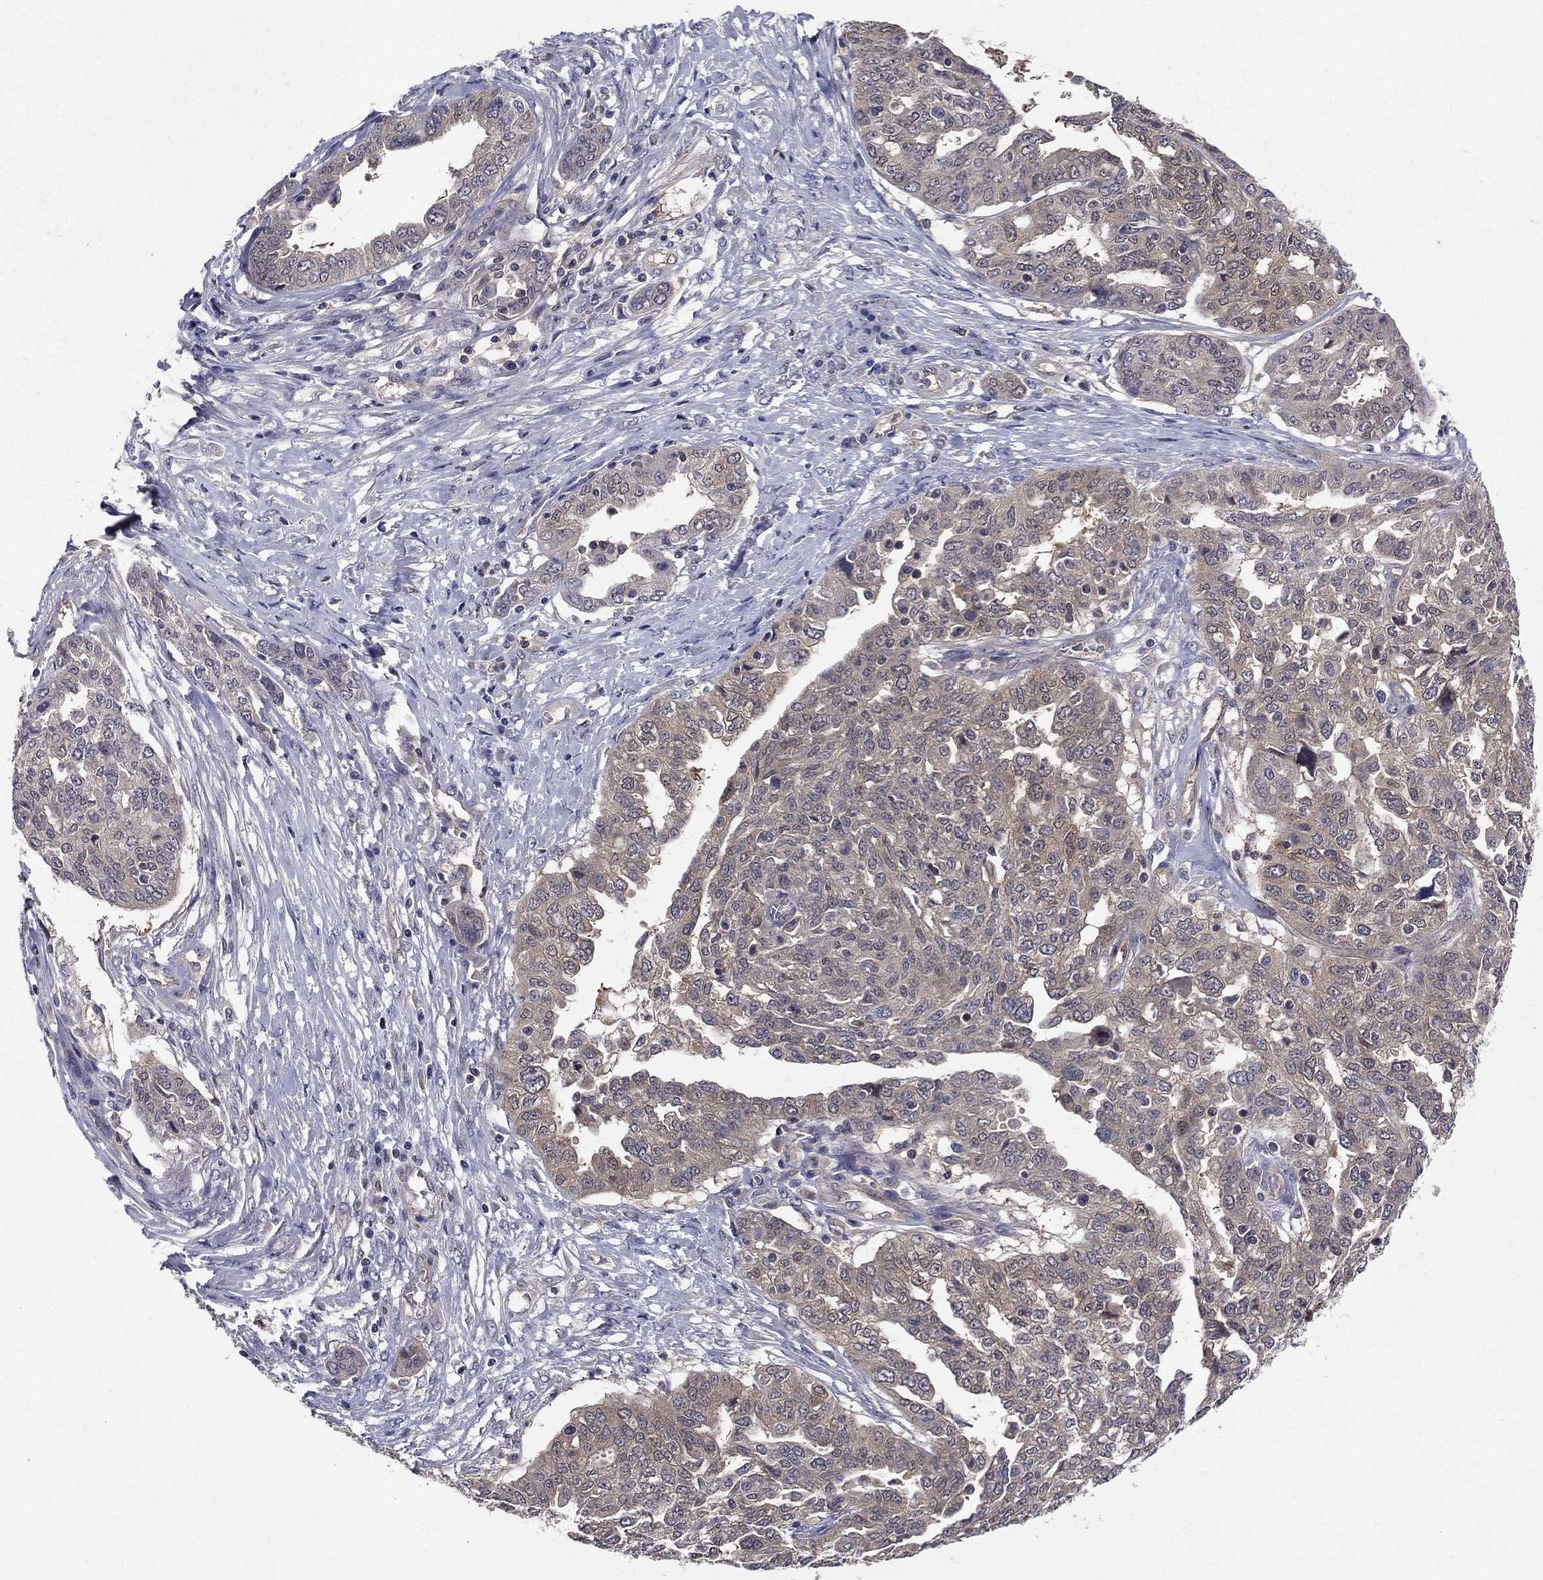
{"staining": {"intensity": "negative", "quantity": "none", "location": "none"}, "tissue": "ovarian cancer", "cell_type": "Tumor cells", "image_type": "cancer", "snomed": [{"axis": "morphology", "description": "Cystadenocarcinoma, serous, NOS"}, {"axis": "topography", "description": "Ovary"}], "caption": "Immunohistochemical staining of human serous cystadenocarcinoma (ovarian) shows no significant expression in tumor cells.", "gene": "GLTP", "patient": {"sex": "female", "age": 67}}